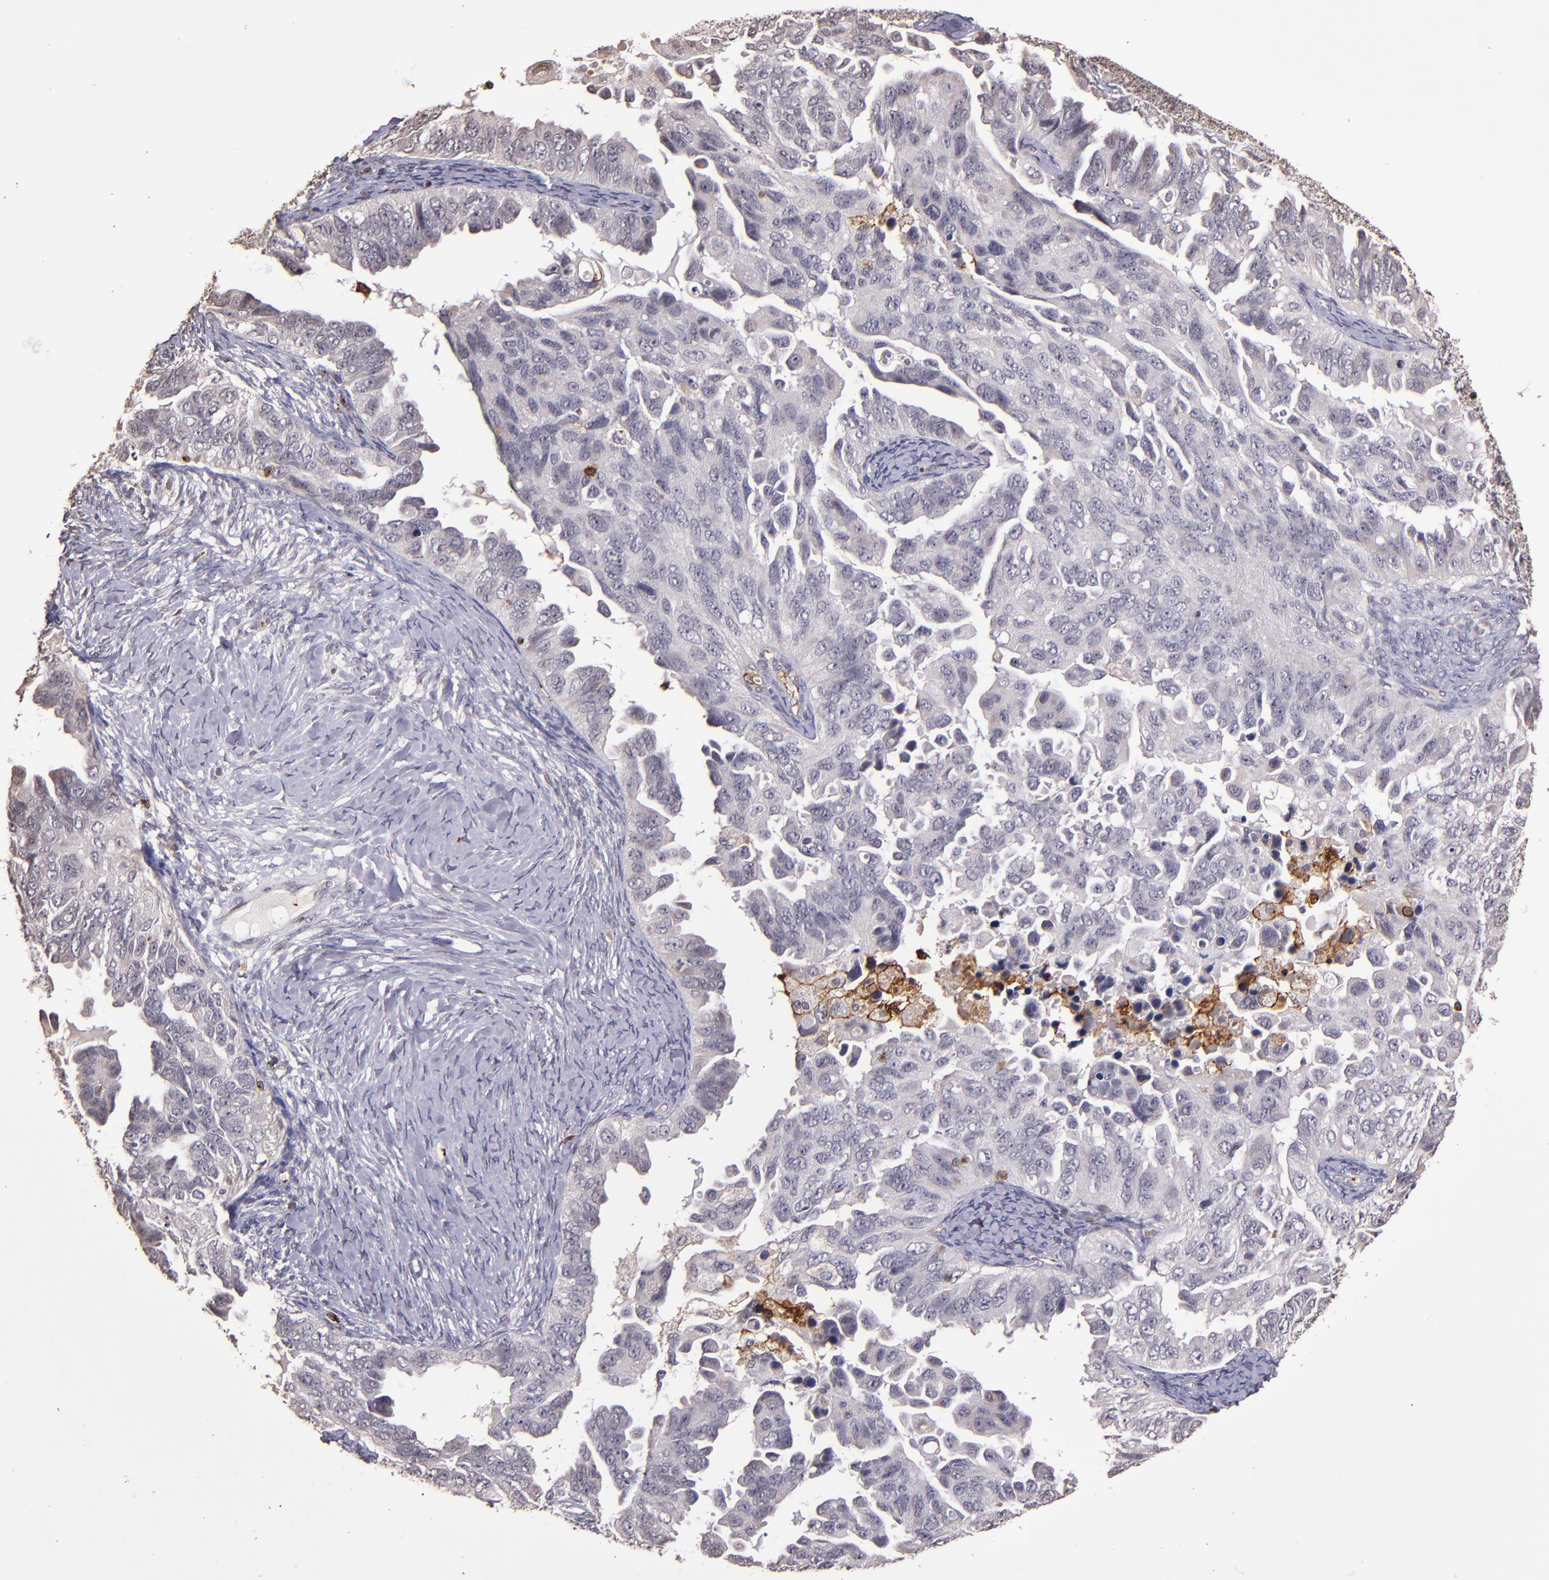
{"staining": {"intensity": "negative", "quantity": "none", "location": "none"}, "tissue": "ovarian cancer", "cell_type": "Tumor cells", "image_type": "cancer", "snomed": [{"axis": "morphology", "description": "Cystadenocarcinoma, serous, NOS"}, {"axis": "topography", "description": "Ovary"}], "caption": "This is a micrograph of immunohistochemistry staining of serous cystadenocarcinoma (ovarian), which shows no staining in tumor cells.", "gene": "SLC2A3", "patient": {"sex": "female", "age": 82}}